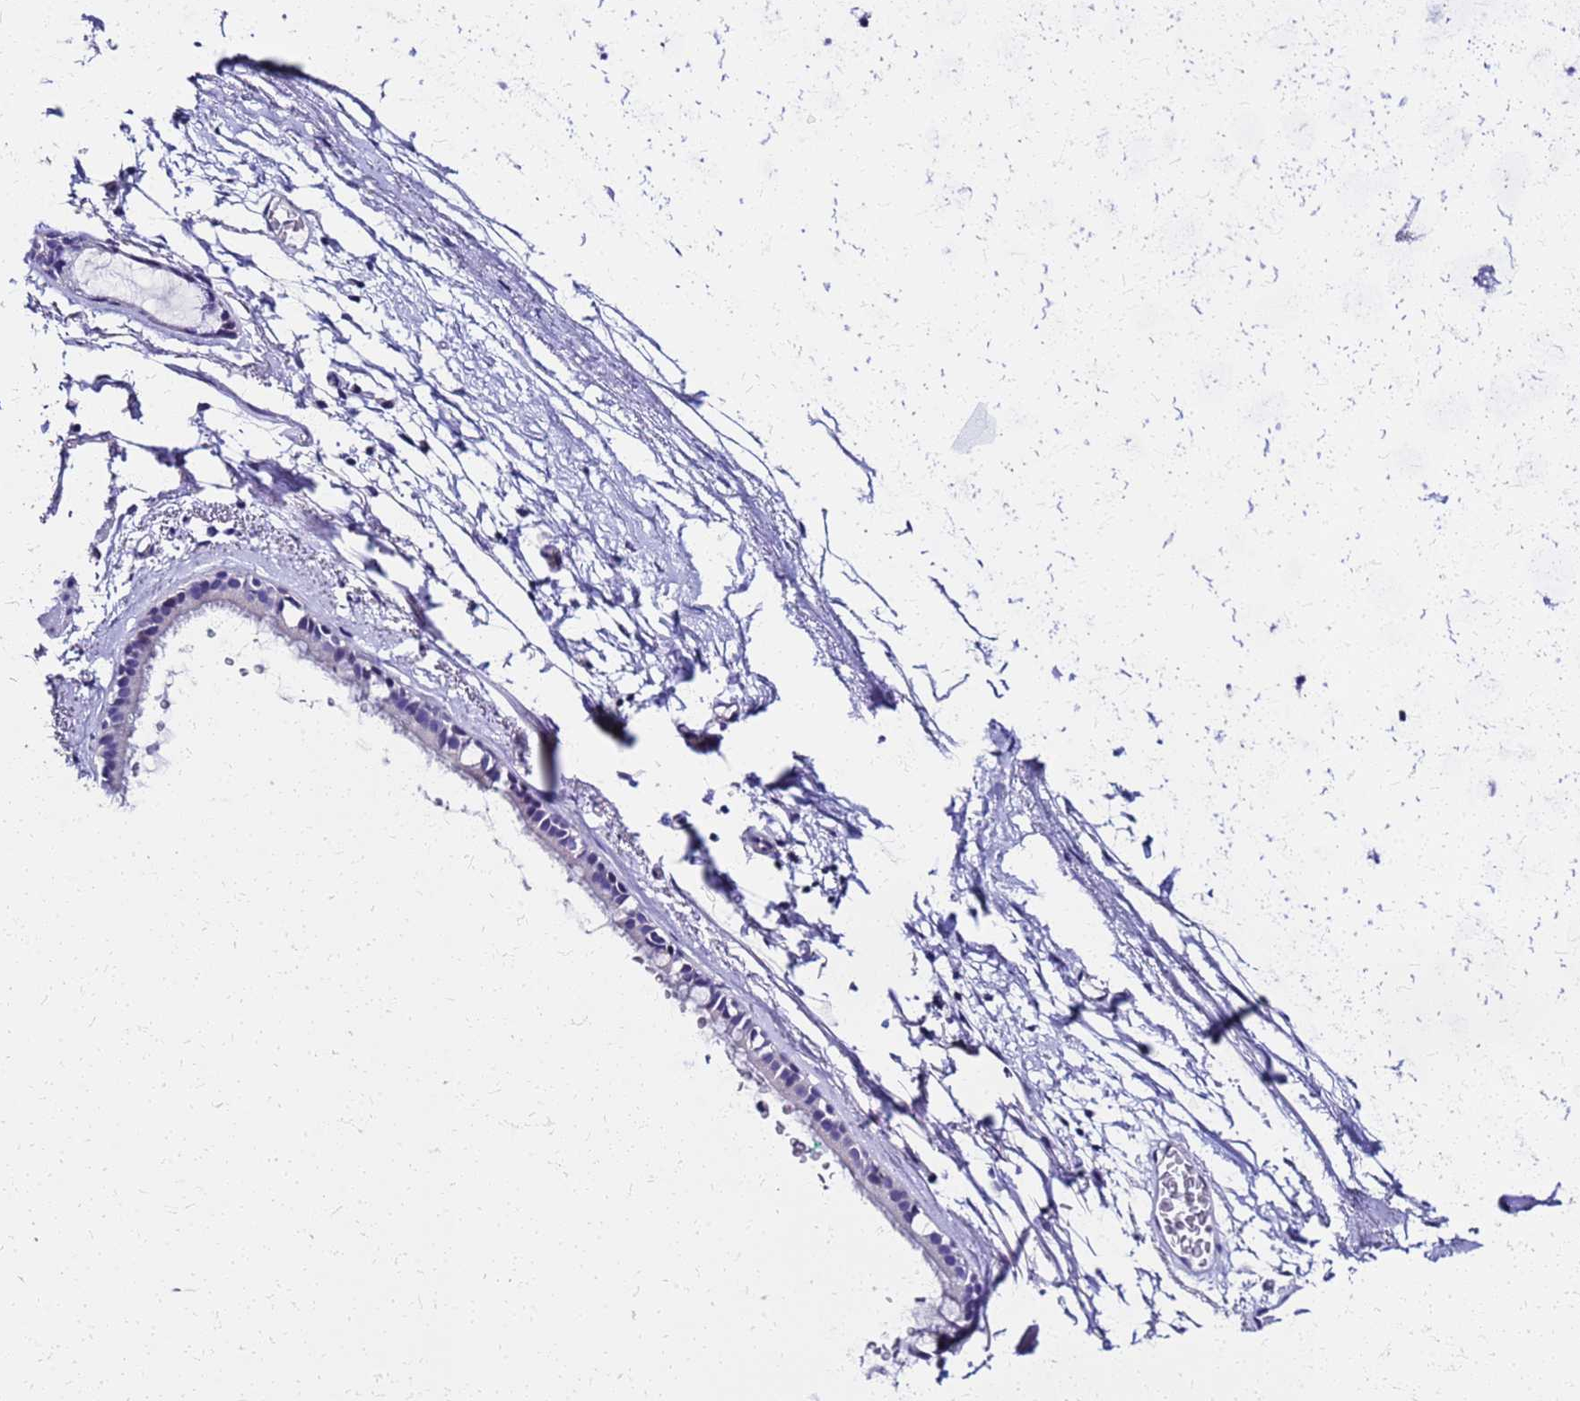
{"staining": {"intensity": "negative", "quantity": "none", "location": "none"}, "tissue": "bronchus", "cell_type": "Respiratory epithelial cells", "image_type": "normal", "snomed": [{"axis": "morphology", "description": "Normal tissue, NOS"}, {"axis": "topography", "description": "Cartilage tissue"}], "caption": "Immunohistochemistry photomicrograph of normal bronchus: human bronchus stained with DAB (3,3'-diaminobenzidine) demonstrates no significant protein expression in respiratory epithelial cells.", "gene": "SMIM21", "patient": {"sex": "male", "age": 63}}